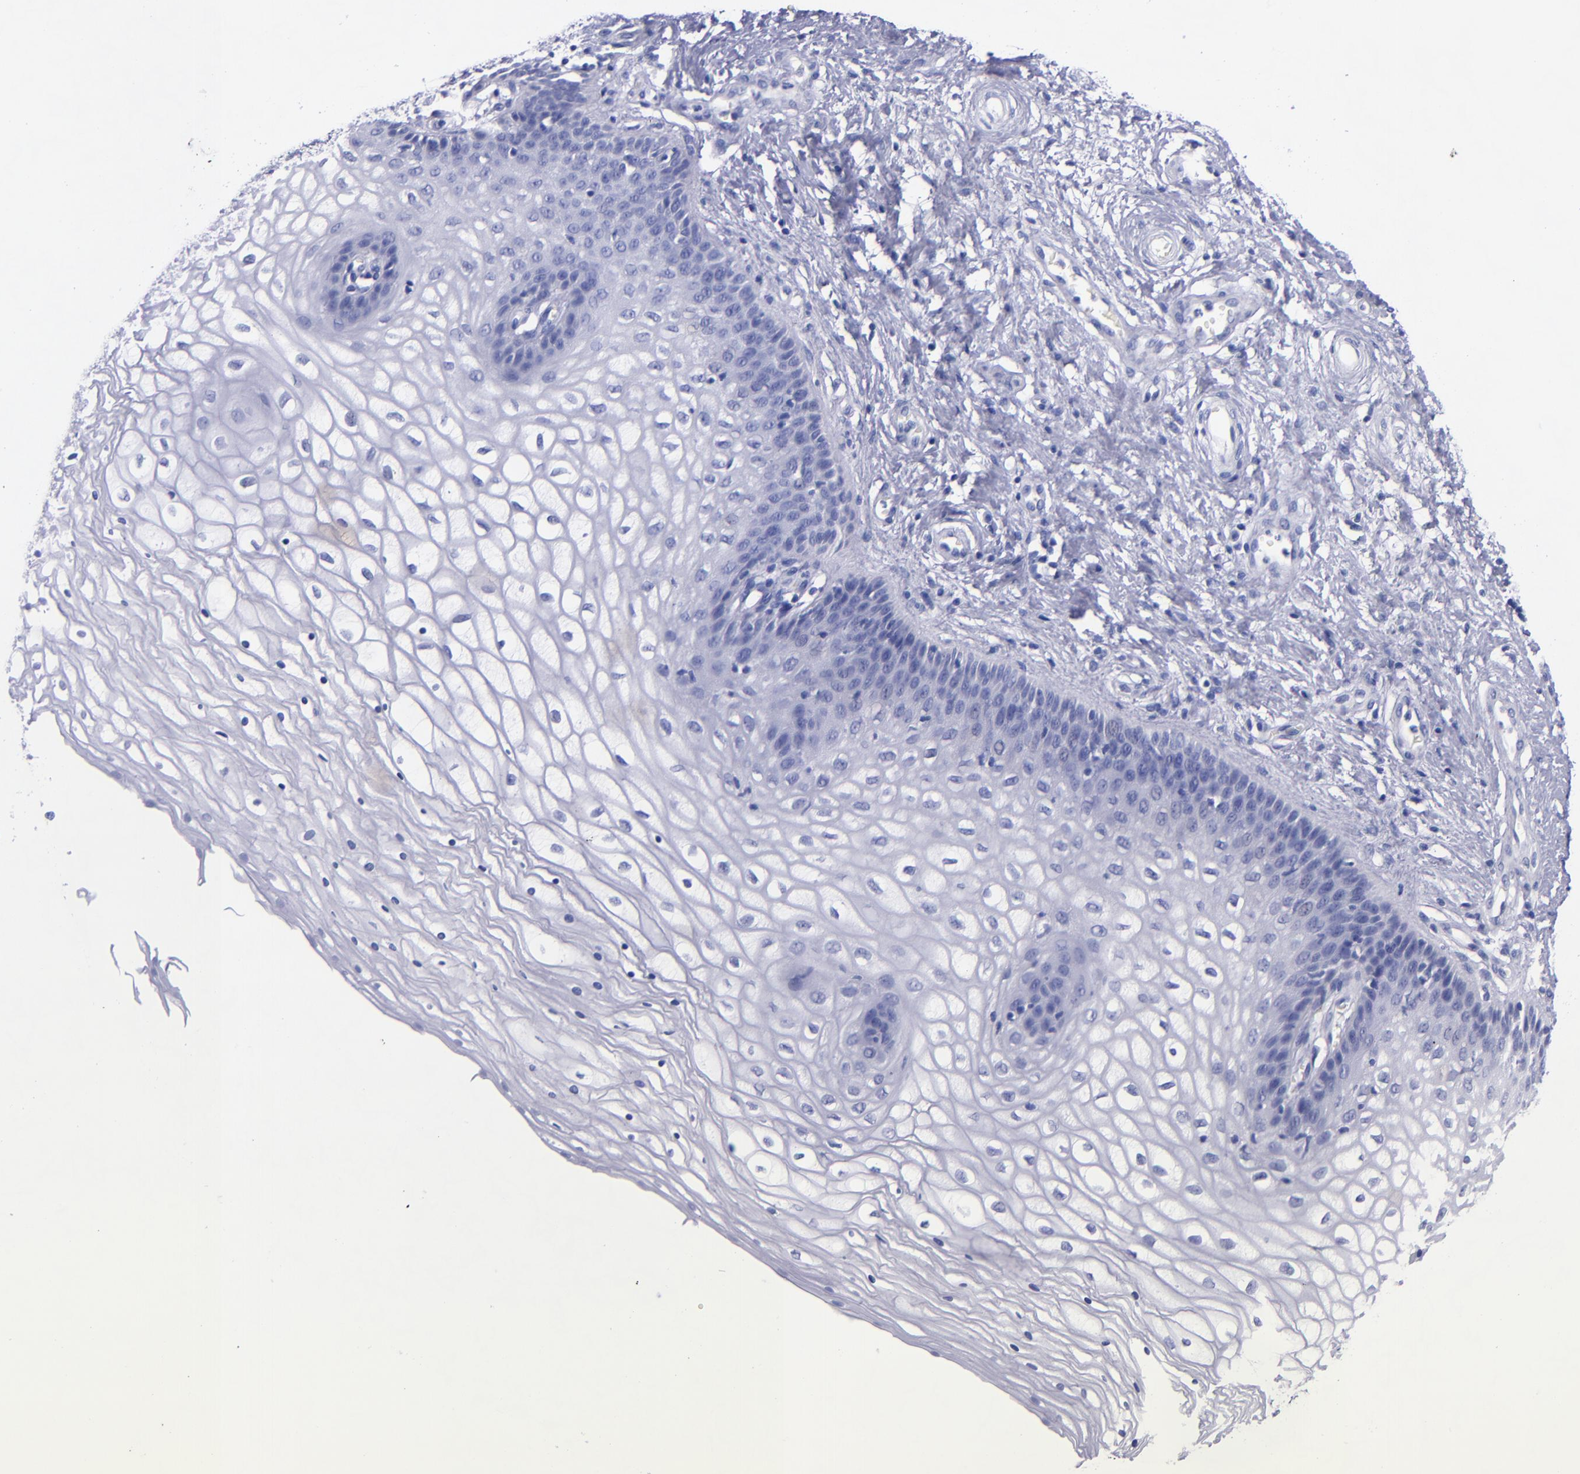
{"staining": {"intensity": "negative", "quantity": "none", "location": "none"}, "tissue": "vagina", "cell_type": "Squamous epithelial cells", "image_type": "normal", "snomed": [{"axis": "morphology", "description": "Normal tissue, NOS"}, {"axis": "topography", "description": "Vagina"}], "caption": "The histopathology image shows no significant staining in squamous epithelial cells of vagina.", "gene": "SV2A", "patient": {"sex": "female", "age": 34}}